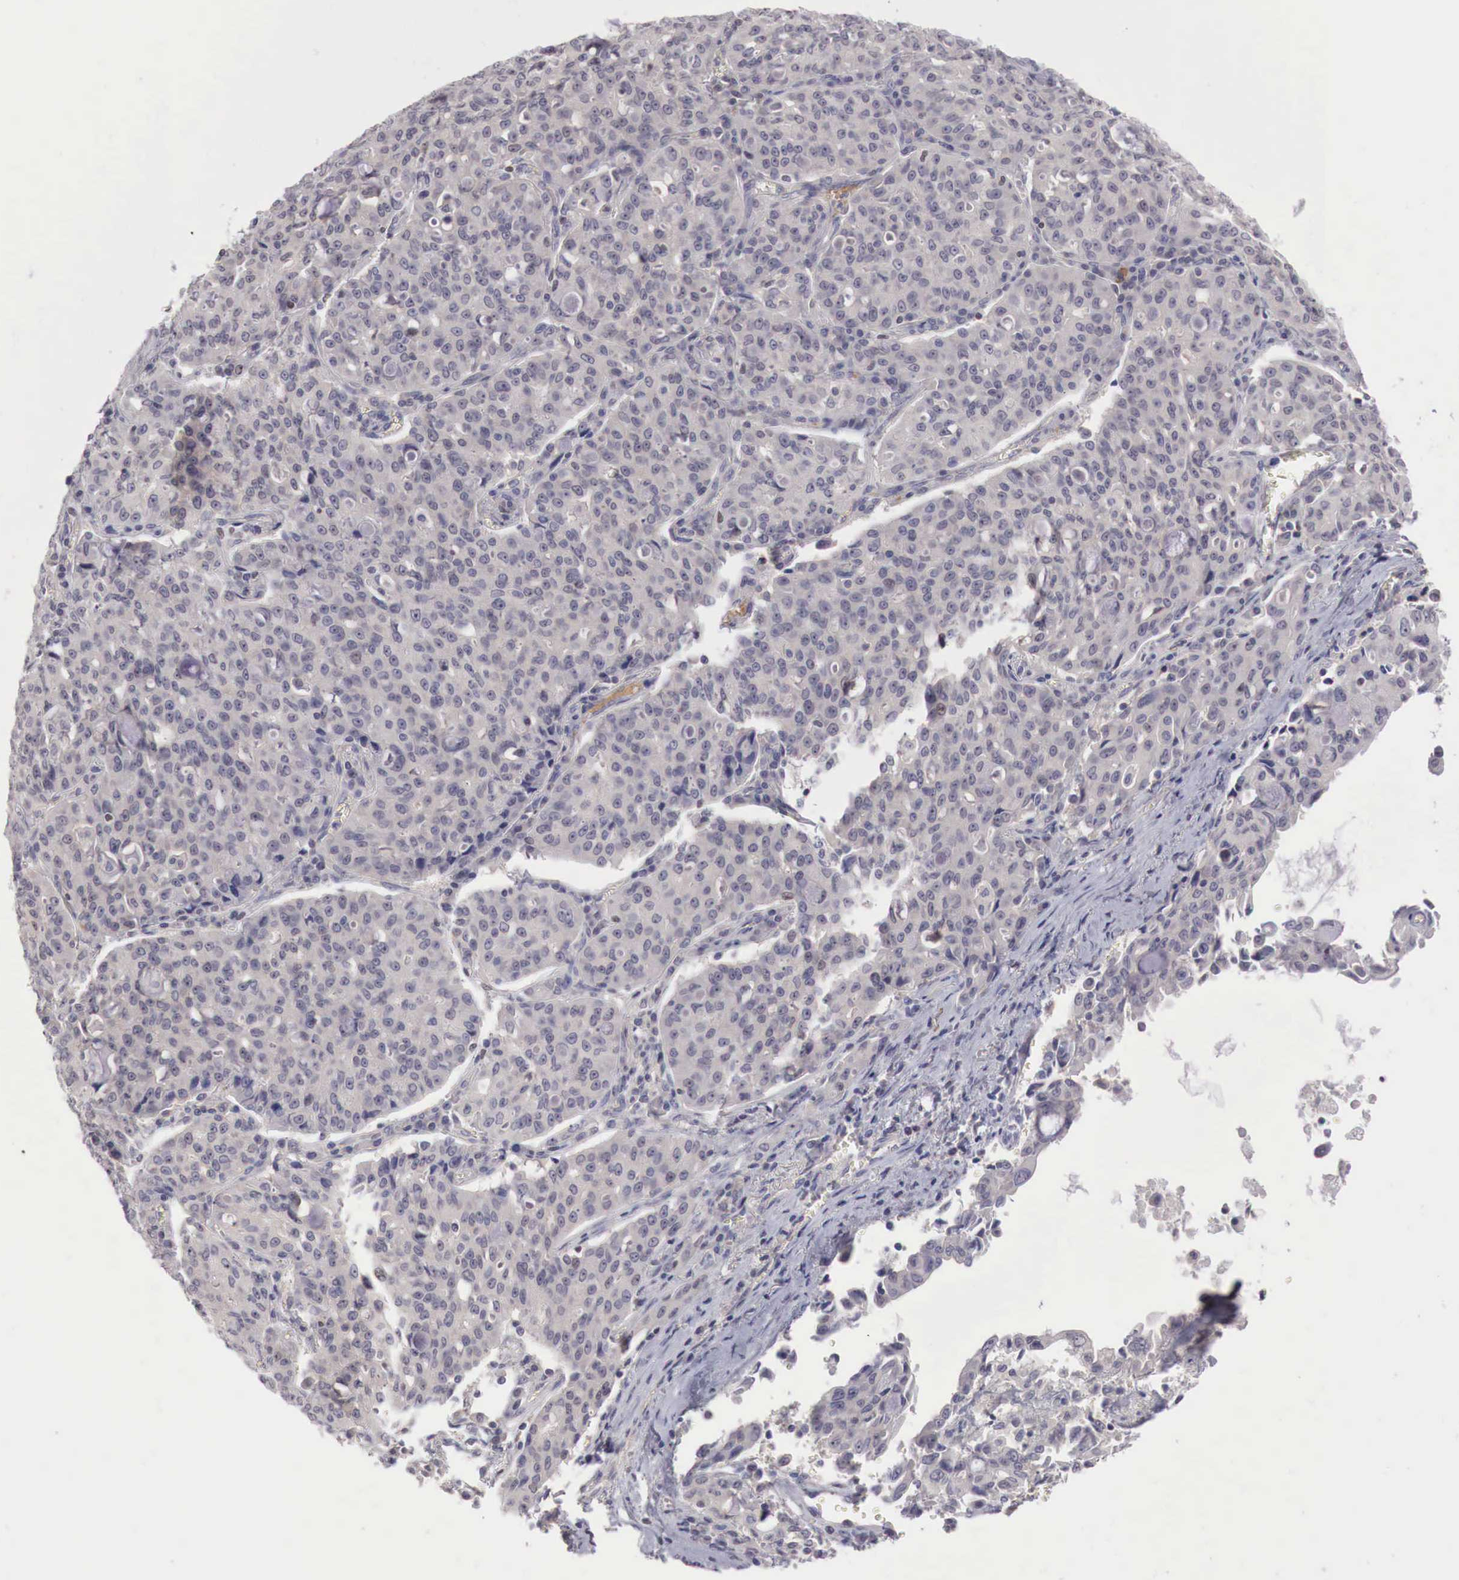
{"staining": {"intensity": "negative", "quantity": "none", "location": "none"}, "tissue": "lung cancer", "cell_type": "Tumor cells", "image_type": "cancer", "snomed": [{"axis": "morphology", "description": "Adenocarcinoma, NOS"}, {"axis": "topography", "description": "Lung"}], "caption": "Immunohistochemical staining of lung cancer shows no significant positivity in tumor cells.", "gene": "GATA1", "patient": {"sex": "female", "age": 44}}